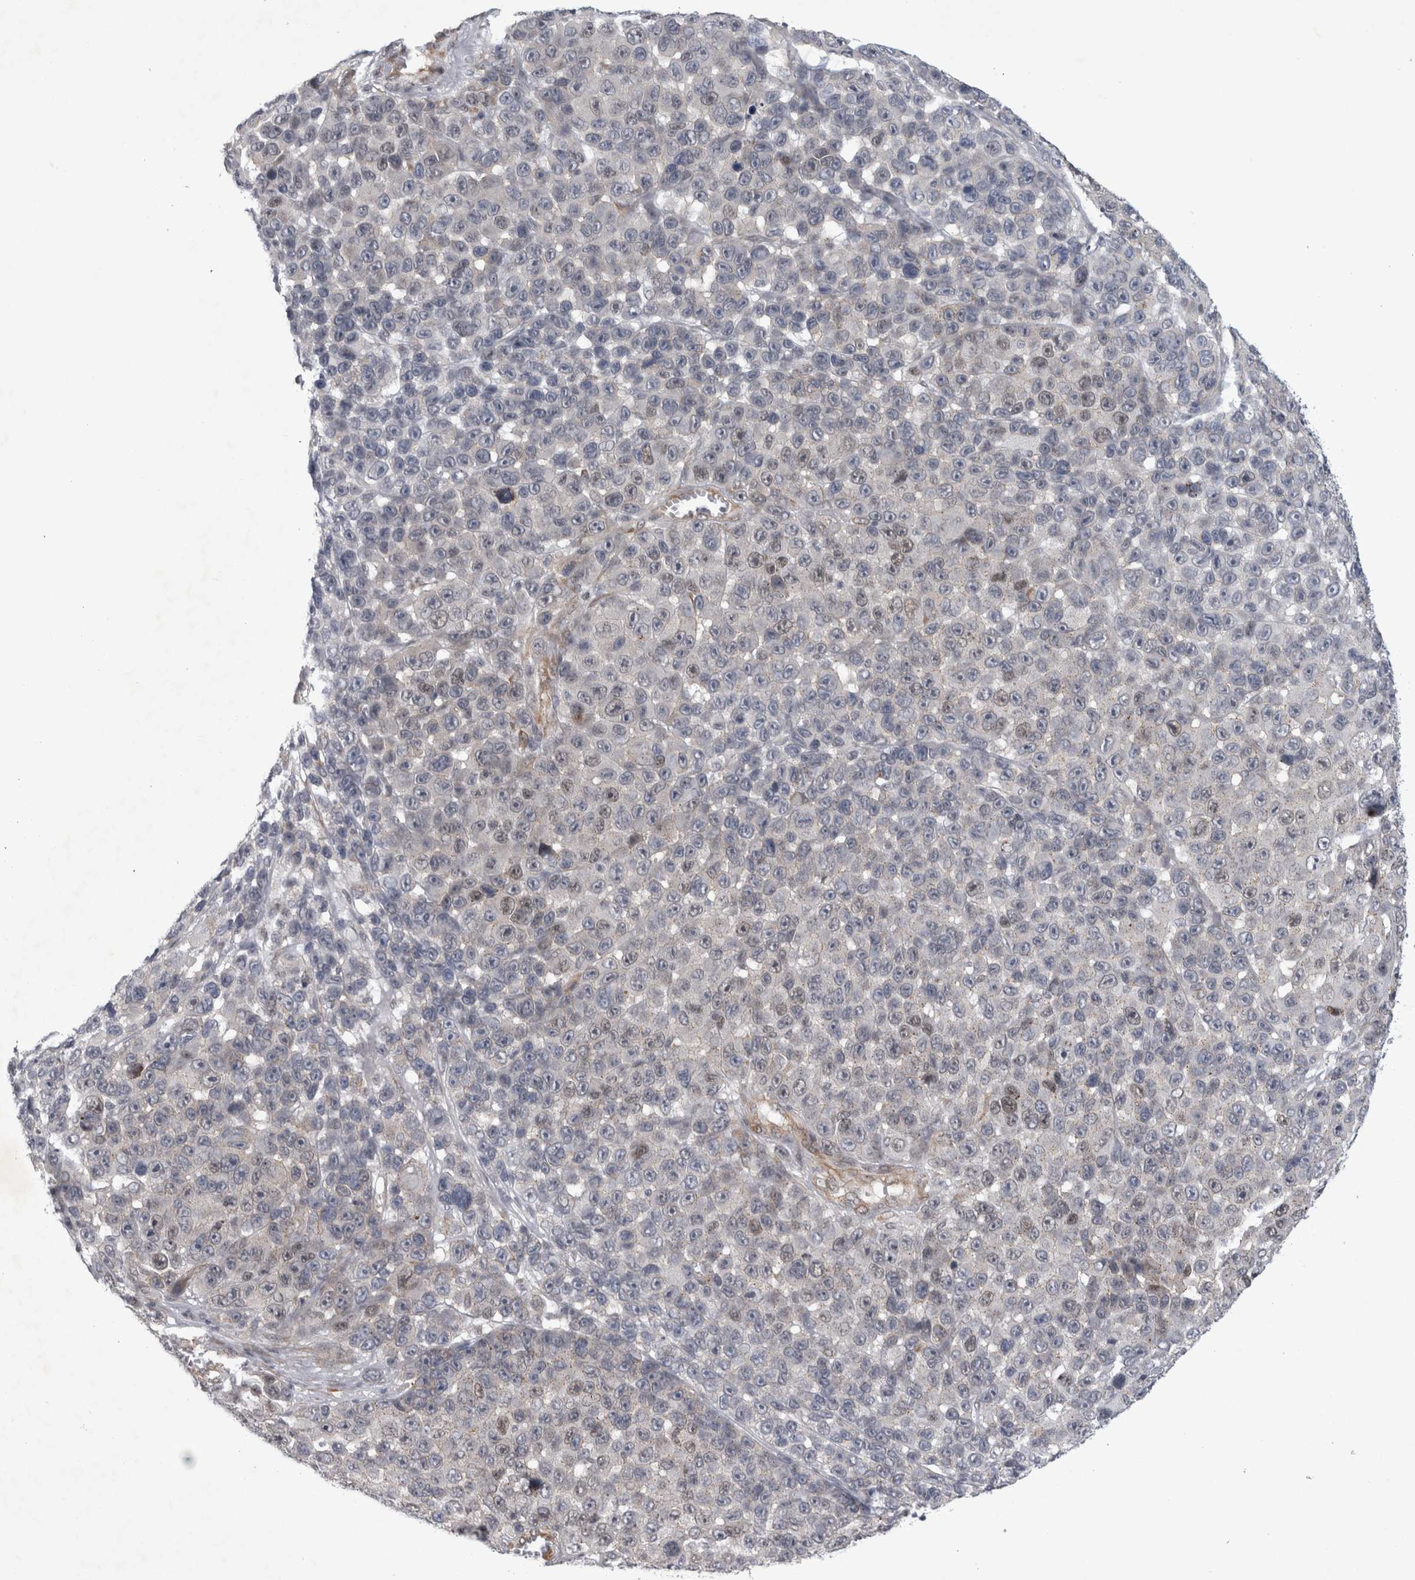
{"staining": {"intensity": "negative", "quantity": "none", "location": "none"}, "tissue": "melanoma", "cell_type": "Tumor cells", "image_type": "cancer", "snomed": [{"axis": "morphology", "description": "Malignant melanoma, NOS"}, {"axis": "topography", "description": "Skin"}], "caption": "Tumor cells are negative for protein expression in human malignant melanoma.", "gene": "PARP11", "patient": {"sex": "male", "age": 53}}